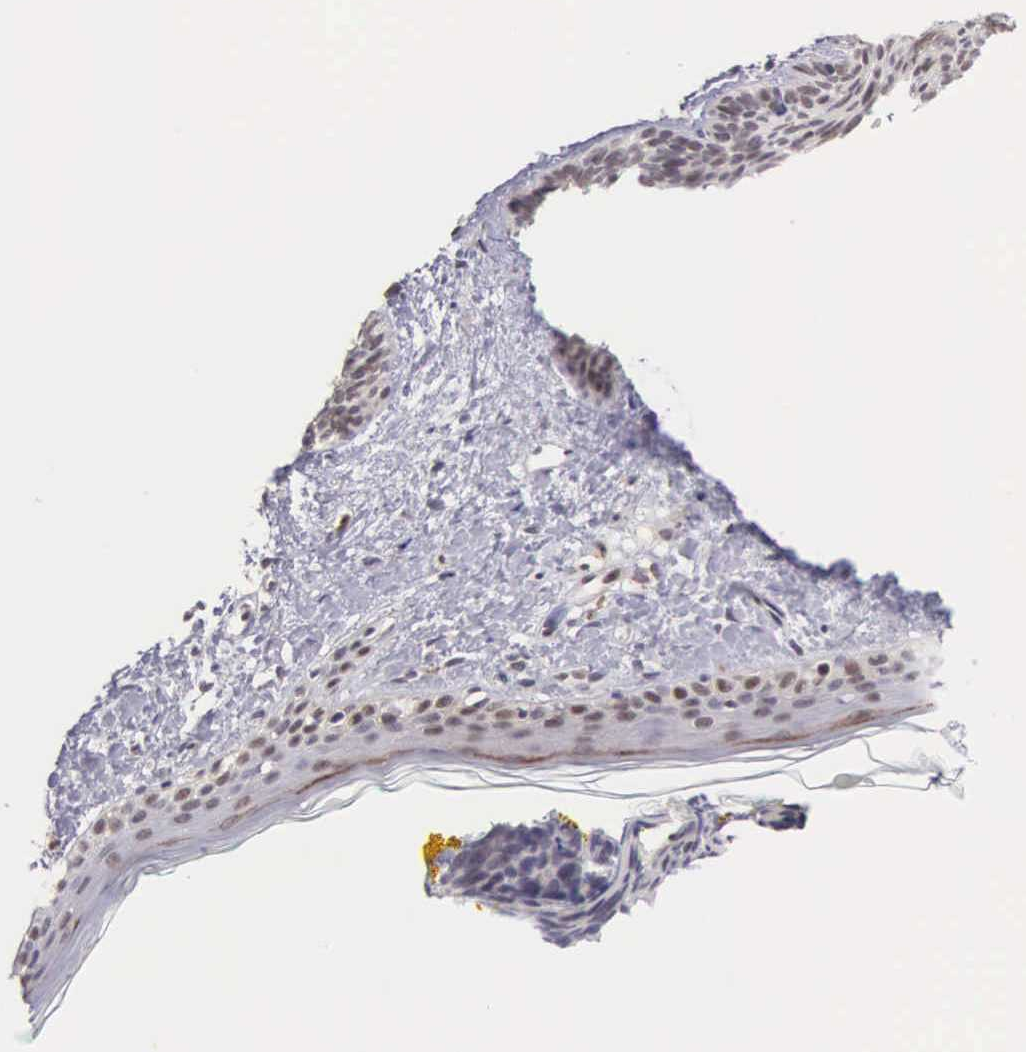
{"staining": {"intensity": "weak", "quantity": "<25%", "location": "nuclear"}, "tissue": "skin cancer", "cell_type": "Tumor cells", "image_type": "cancer", "snomed": [{"axis": "morphology", "description": "Basal cell carcinoma"}, {"axis": "topography", "description": "Skin"}], "caption": "IHC micrograph of neoplastic tissue: skin cancer (basal cell carcinoma) stained with DAB (3,3'-diaminobenzidine) displays no significant protein staining in tumor cells.", "gene": "GRK3", "patient": {"sex": "female", "age": 81}}